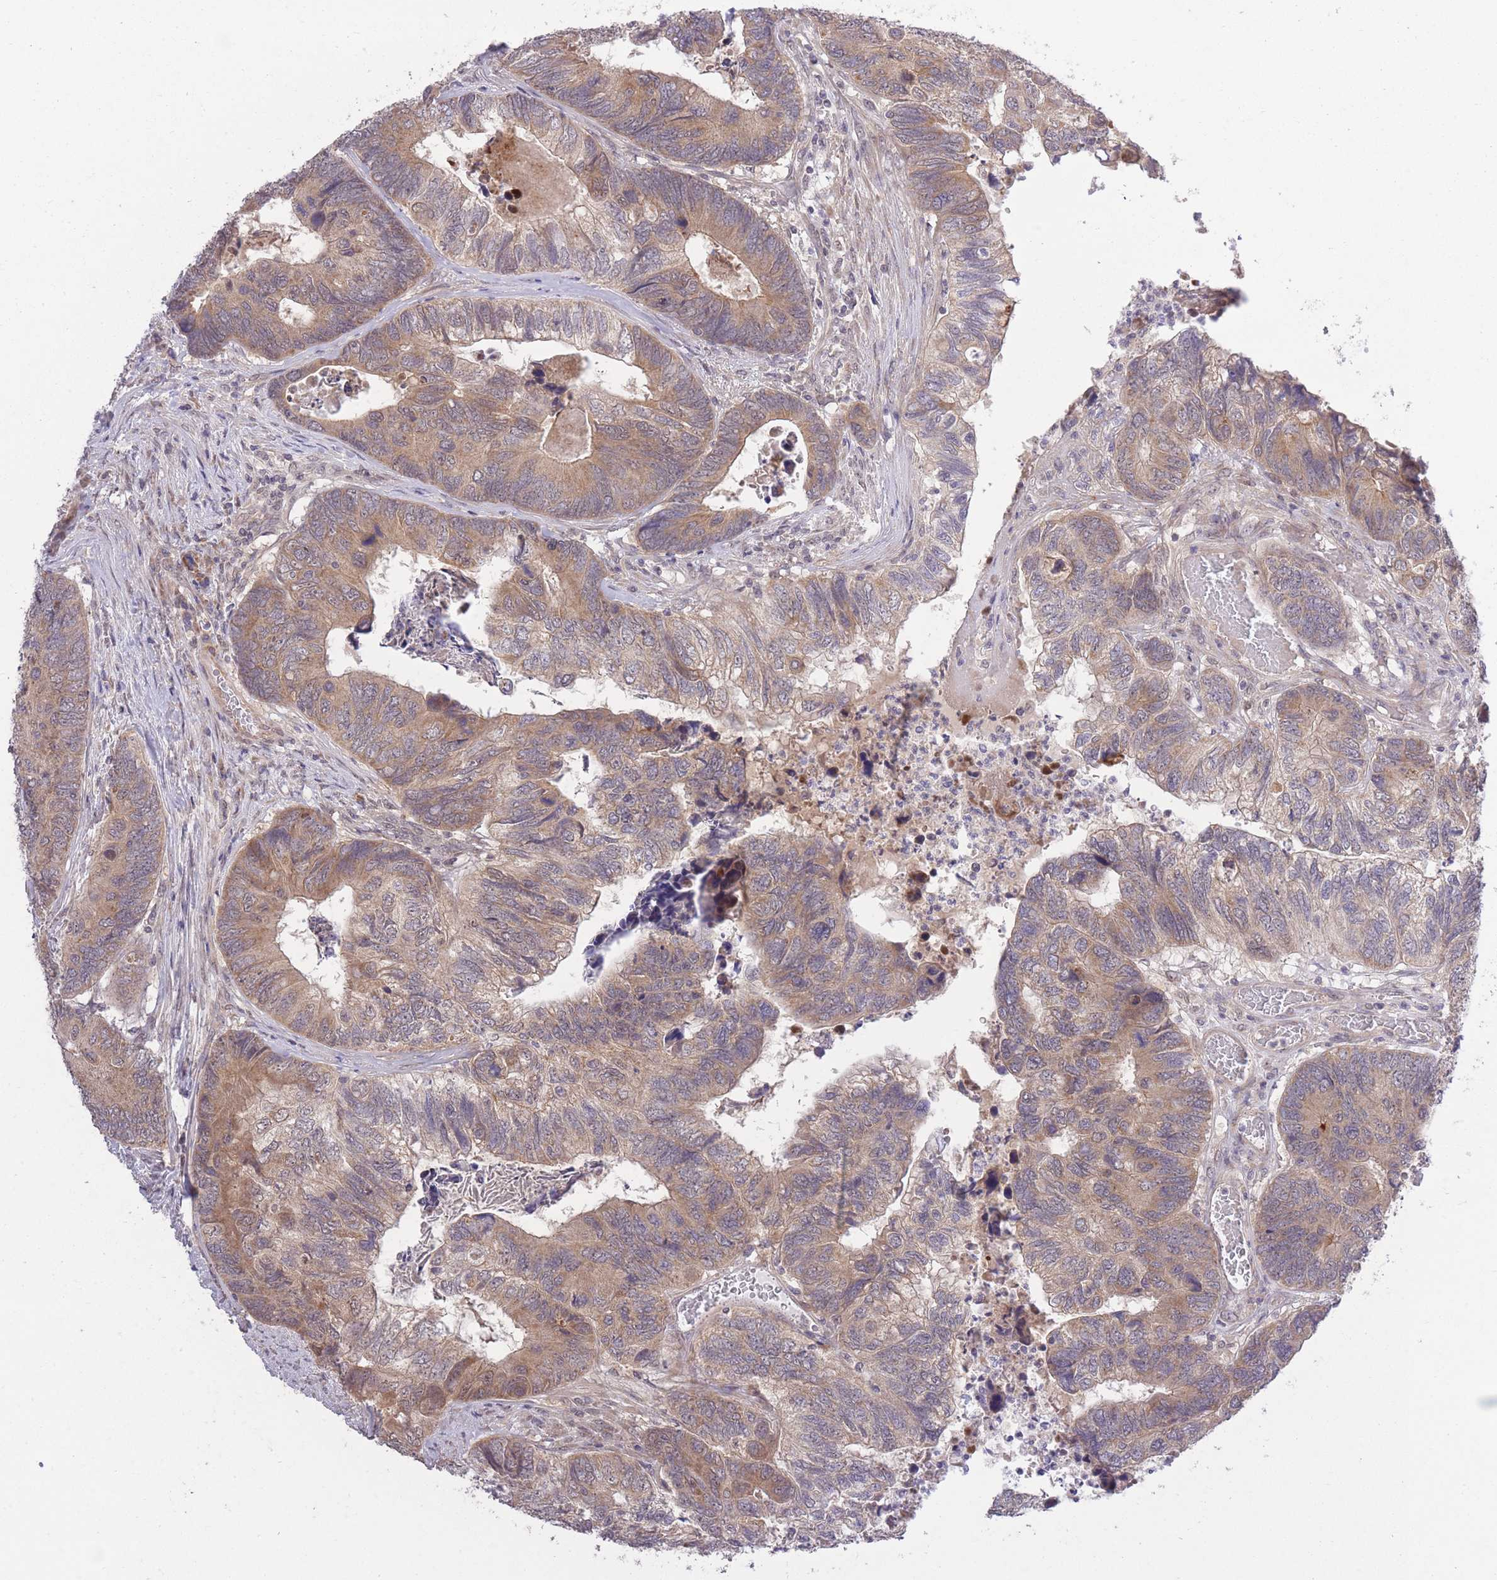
{"staining": {"intensity": "weak", "quantity": ">75%", "location": "cytoplasmic/membranous"}, "tissue": "colorectal cancer", "cell_type": "Tumor cells", "image_type": "cancer", "snomed": [{"axis": "morphology", "description": "Adenocarcinoma, NOS"}, {"axis": "topography", "description": "Colon"}], "caption": "Immunohistochemistry (IHC) of human adenocarcinoma (colorectal) demonstrates low levels of weak cytoplasmic/membranous expression in about >75% of tumor cells. Immunohistochemistry (IHC) stains the protein in brown and the nuclei are stained blue.", "gene": "ELOA2", "patient": {"sex": "female", "age": 67}}